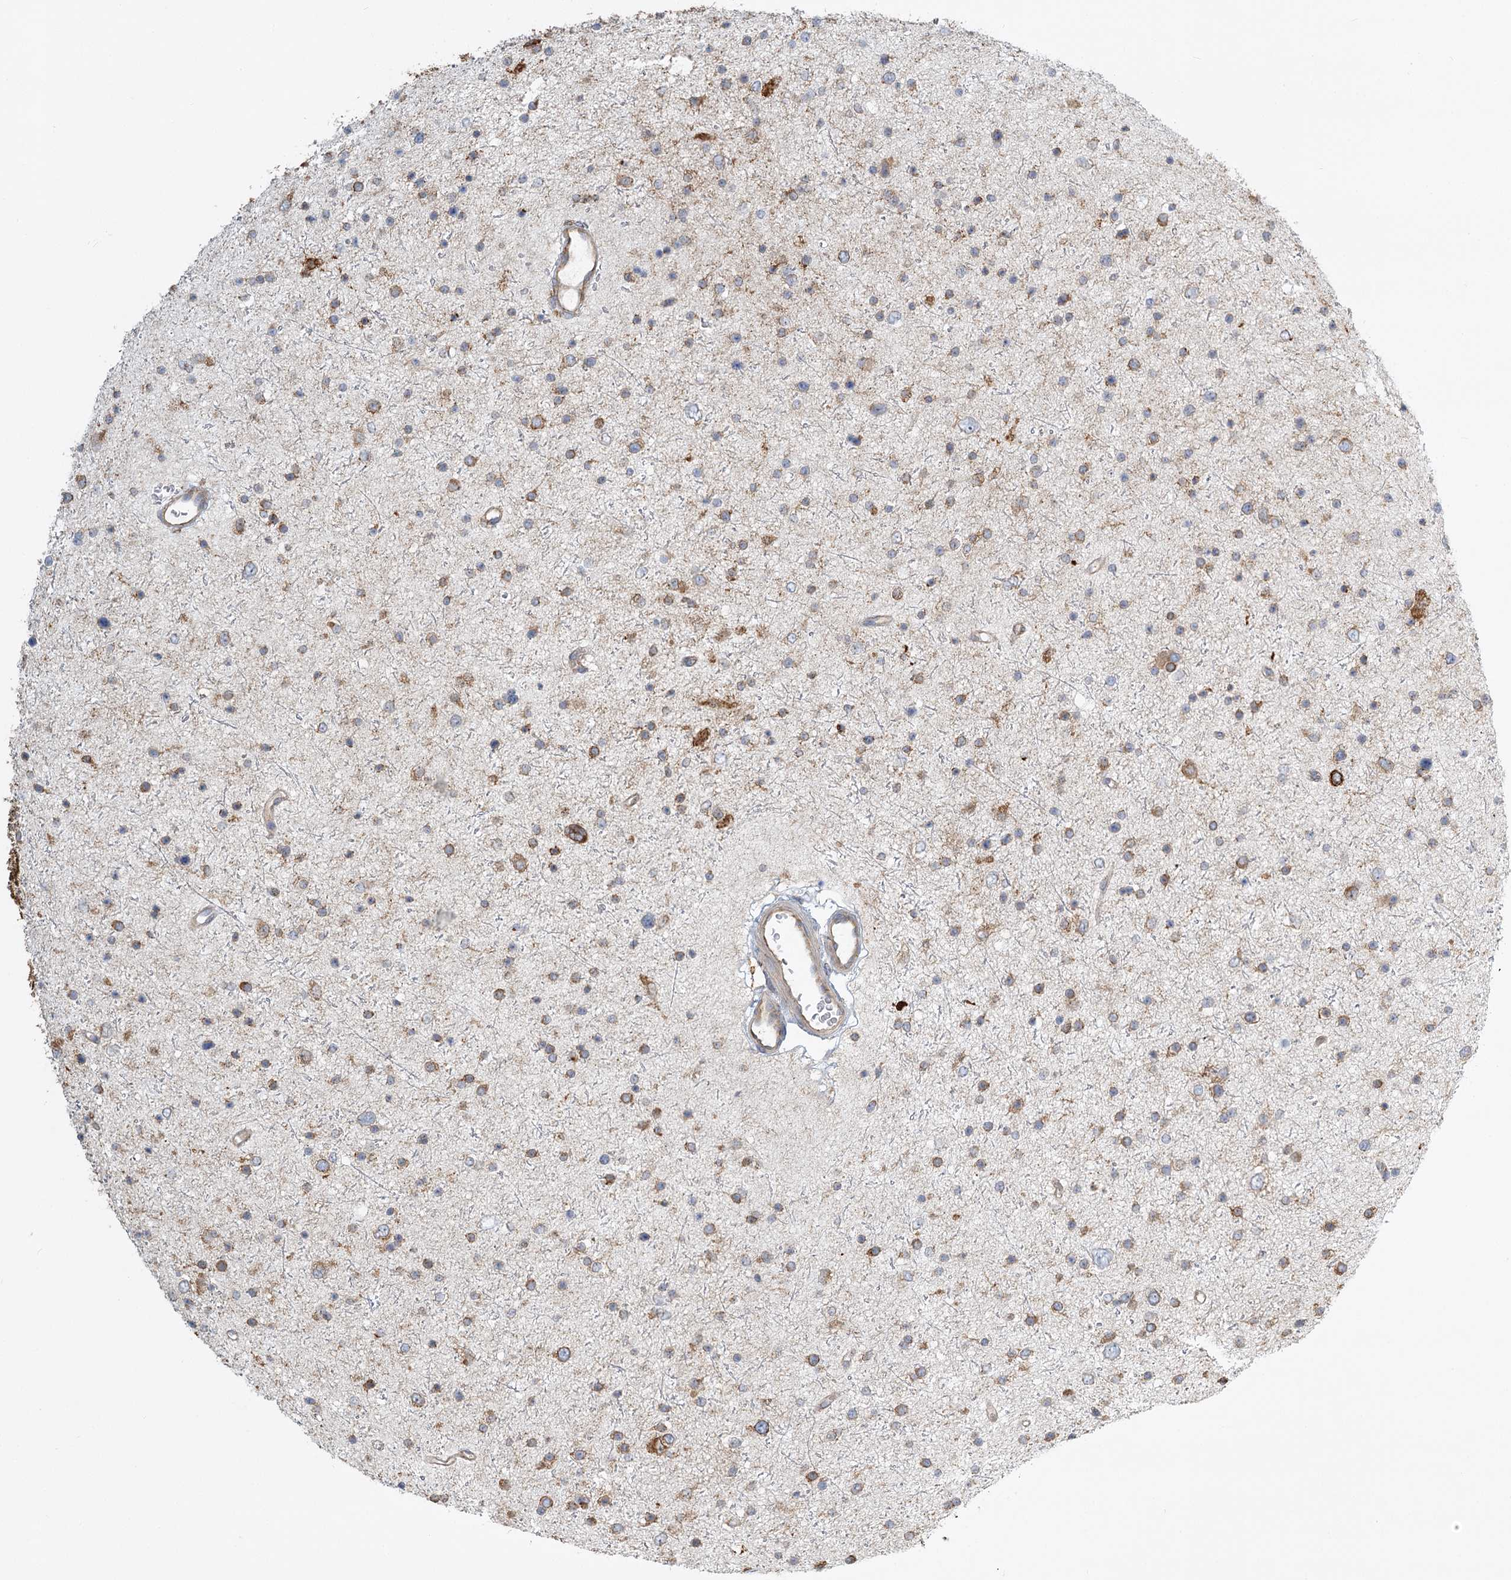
{"staining": {"intensity": "moderate", "quantity": ">75%", "location": "cytoplasmic/membranous"}, "tissue": "glioma", "cell_type": "Tumor cells", "image_type": "cancer", "snomed": [{"axis": "morphology", "description": "Glioma, malignant, Low grade"}, {"axis": "topography", "description": "Brain"}], "caption": "Immunohistochemistry (IHC) histopathology image of neoplastic tissue: glioma stained using immunohistochemistry (IHC) displays medium levels of moderate protein expression localized specifically in the cytoplasmic/membranous of tumor cells, appearing as a cytoplasmic/membranous brown color.", "gene": "TAS1R1", "patient": {"sex": "female", "age": 37}}